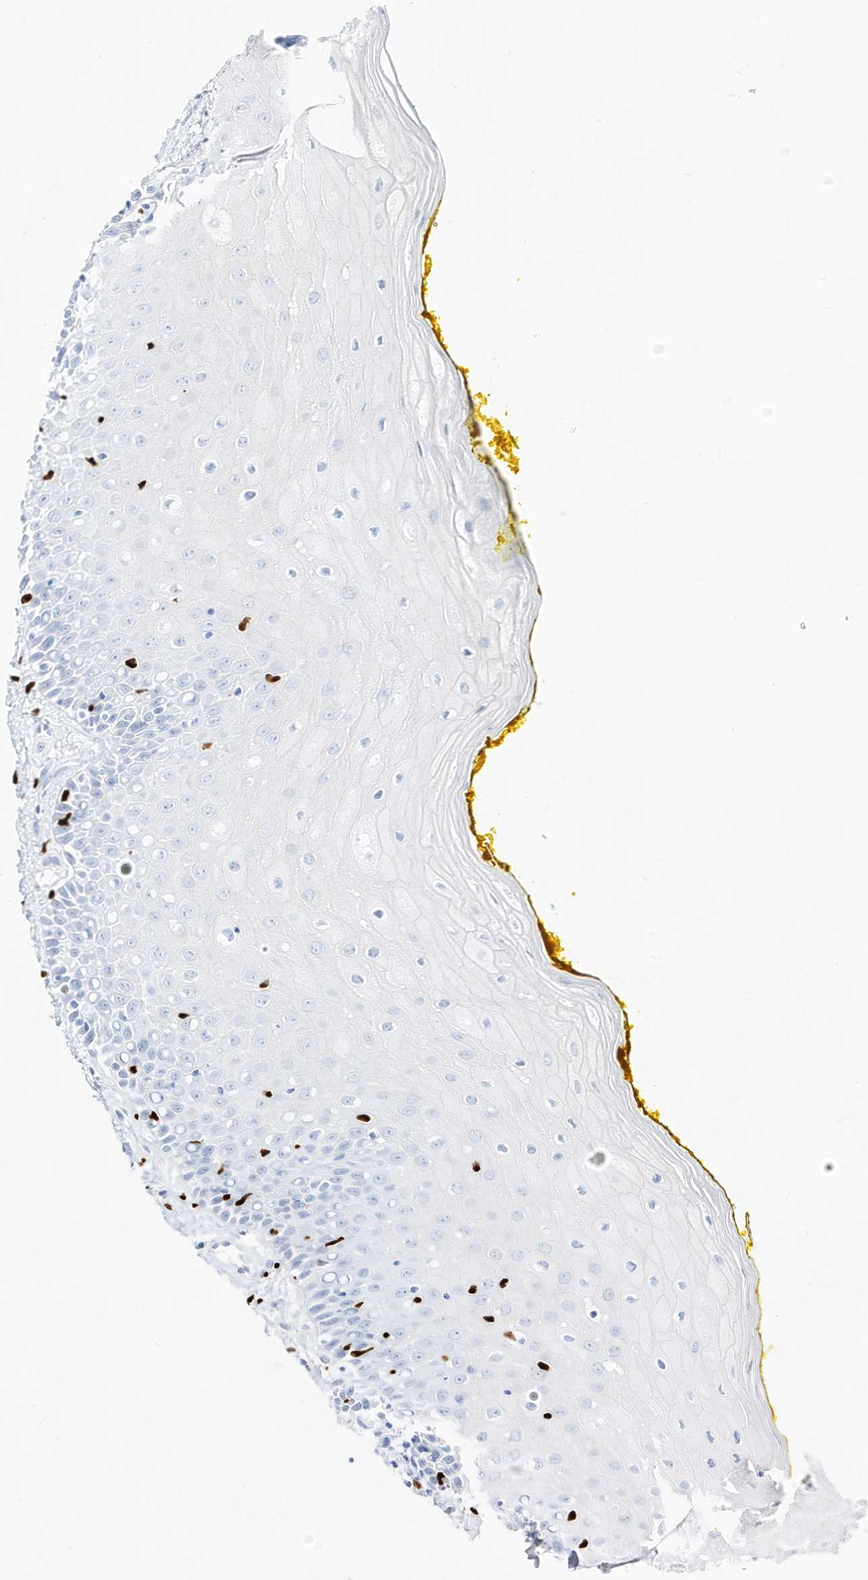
{"staining": {"intensity": "negative", "quantity": "none", "location": "none"}, "tissue": "oral mucosa", "cell_type": "Squamous epithelial cells", "image_type": "normal", "snomed": [{"axis": "morphology", "description": "Normal tissue, NOS"}, {"axis": "morphology", "description": "Squamous cell carcinoma, NOS"}, {"axis": "topography", "description": "Oral tissue"}, {"axis": "topography", "description": "Head-Neck"}], "caption": "This is a photomicrograph of immunohistochemistry staining of benign oral mucosa, which shows no expression in squamous epithelial cells.", "gene": "MNDA", "patient": {"sex": "female", "age": 70}}